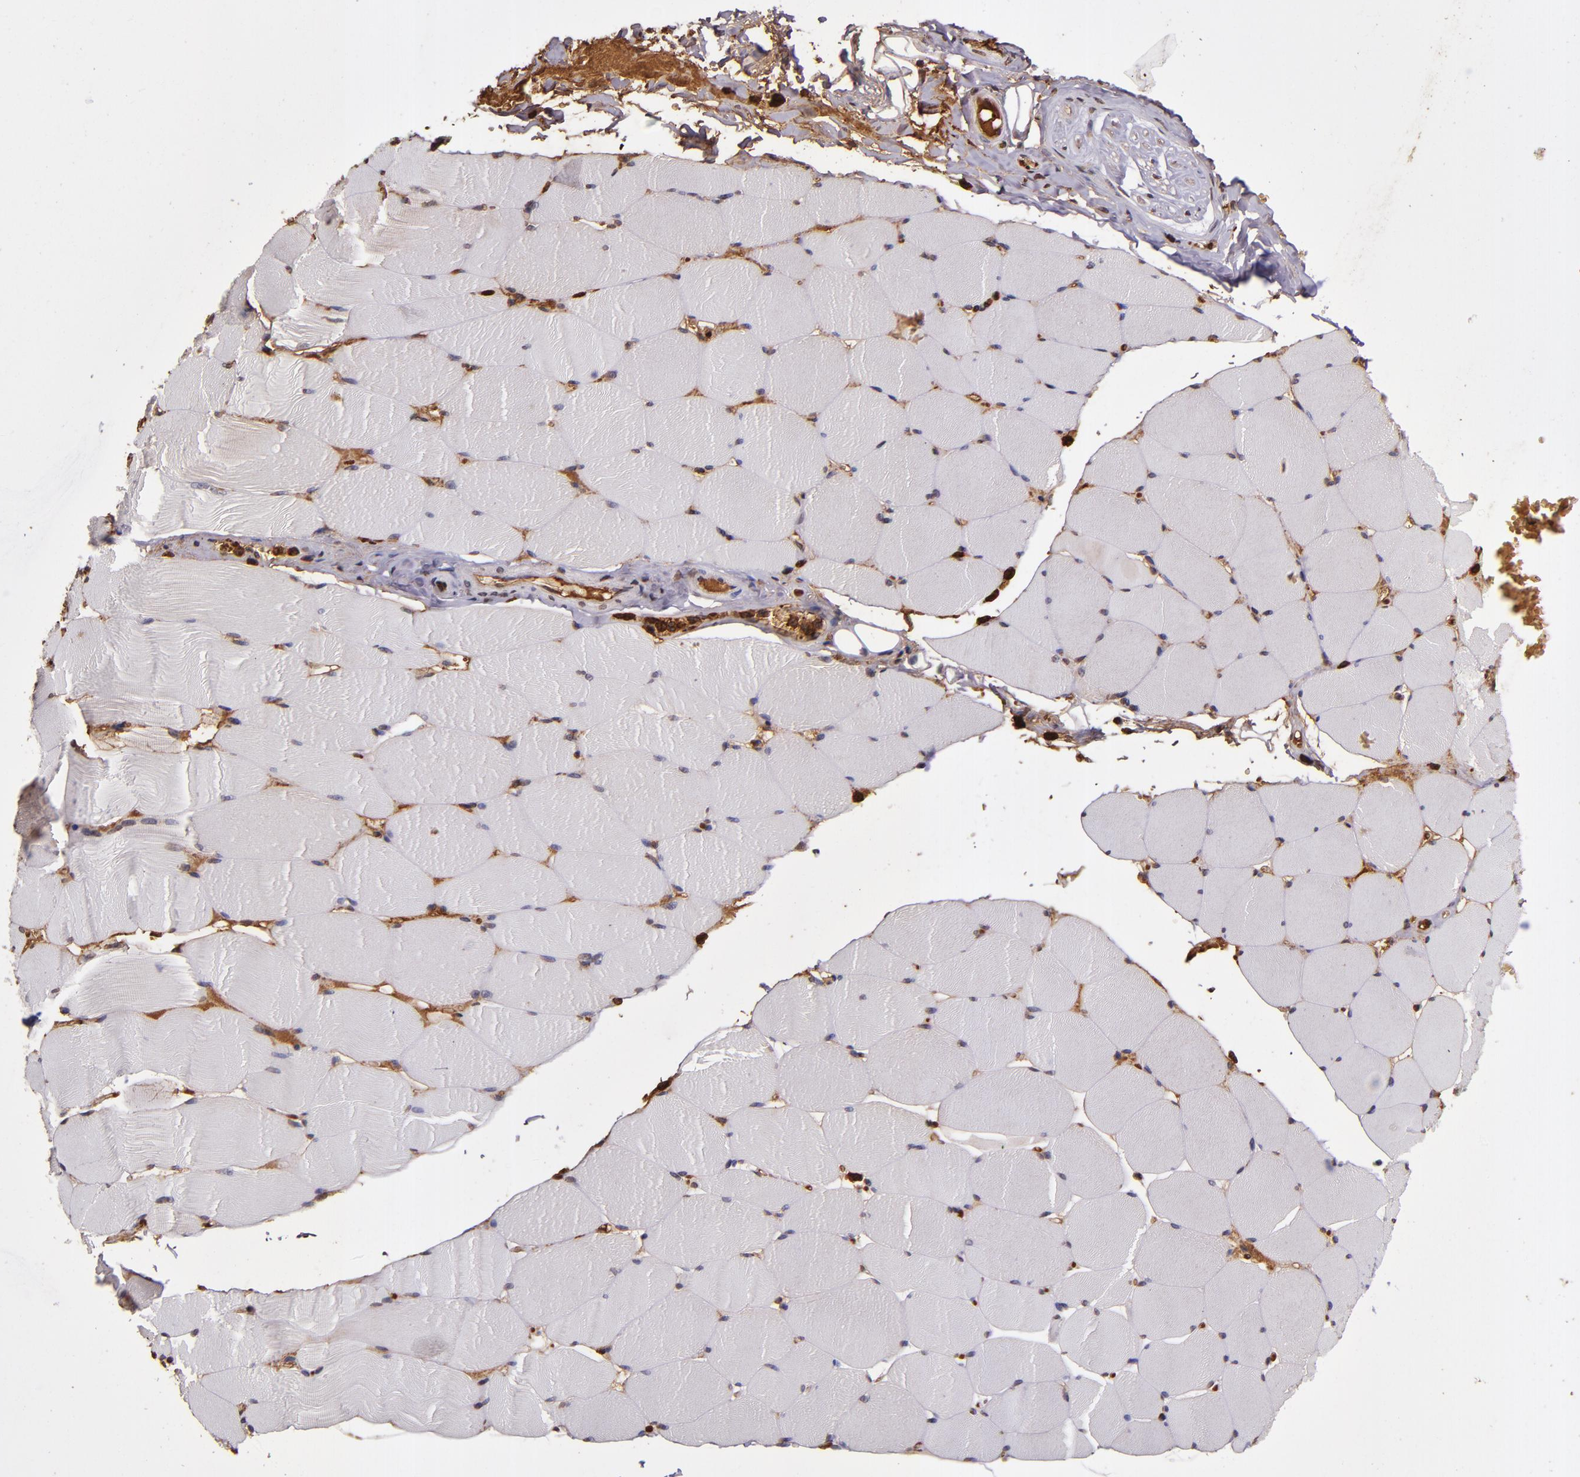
{"staining": {"intensity": "negative", "quantity": "none", "location": "none"}, "tissue": "skeletal muscle", "cell_type": "Myocytes", "image_type": "normal", "snomed": [{"axis": "morphology", "description": "Normal tissue, NOS"}, {"axis": "topography", "description": "Skeletal muscle"}], "caption": "This image is of unremarkable skeletal muscle stained with IHC to label a protein in brown with the nuclei are counter-stained blue. There is no expression in myocytes. The staining is performed using DAB brown chromogen with nuclei counter-stained in using hematoxylin.", "gene": "SLC2A3", "patient": {"sex": "male", "age": 62}}